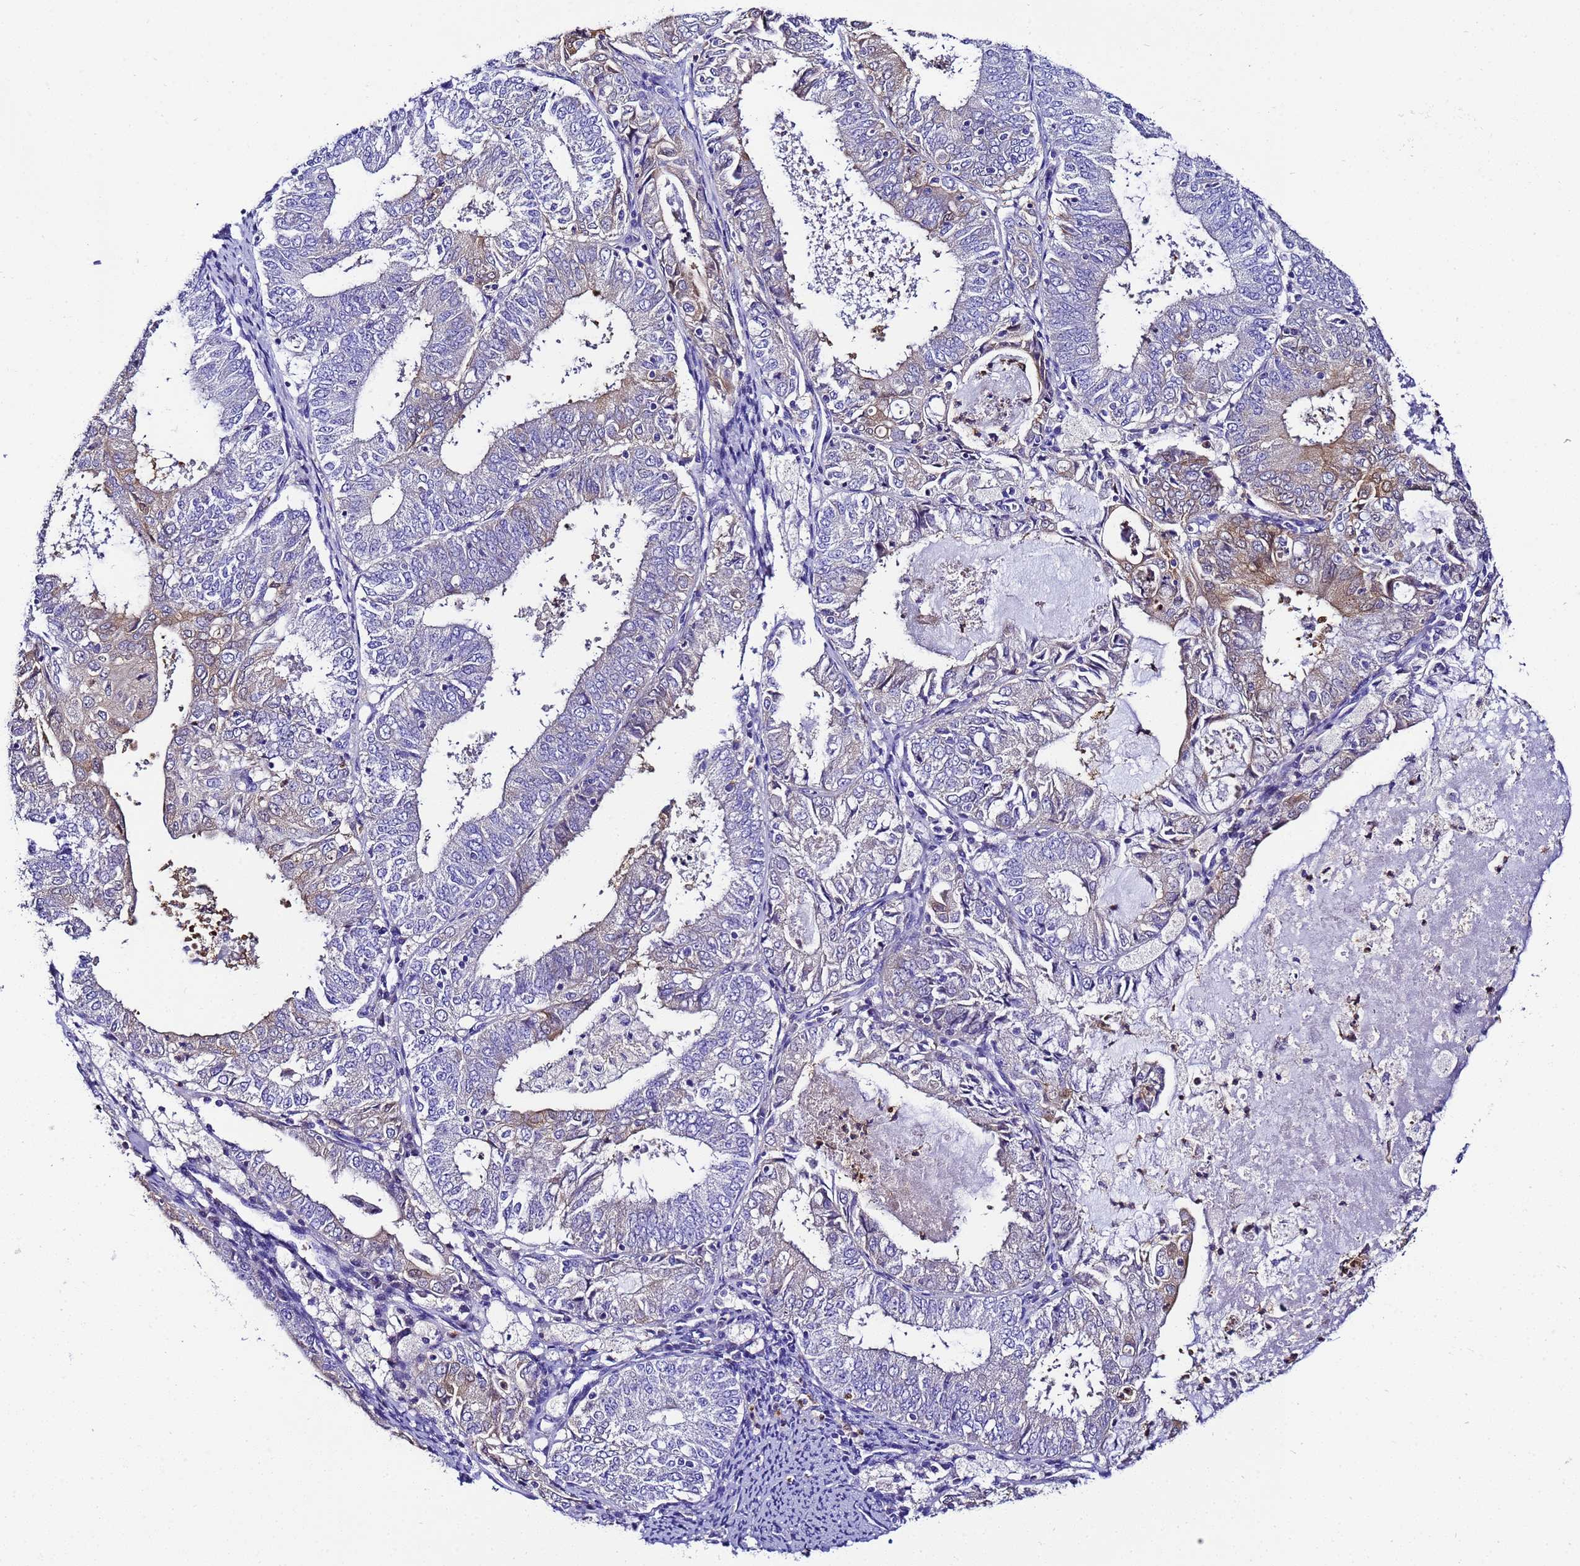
{"staining": {"intensity": "weak", "quantity": "<25%", "location": "cytoplasmic/membranous"}, "tissue": "endometrial cancer", "cell_type": "Tumor cells", "image_type": "cancer", "snomed": [{"axis": "morphology", "description": "Adenocarcinoma, NOS"}, {"axis": "topography", "description": "Endometrium"}], "caption": "Adenocarcinoma (endometrial) was stained to show a protein in brown. There is no significant positivity in tumor cells.", "gene": "UGT2A1", "patient": {"sex": "female", "age": 57}}